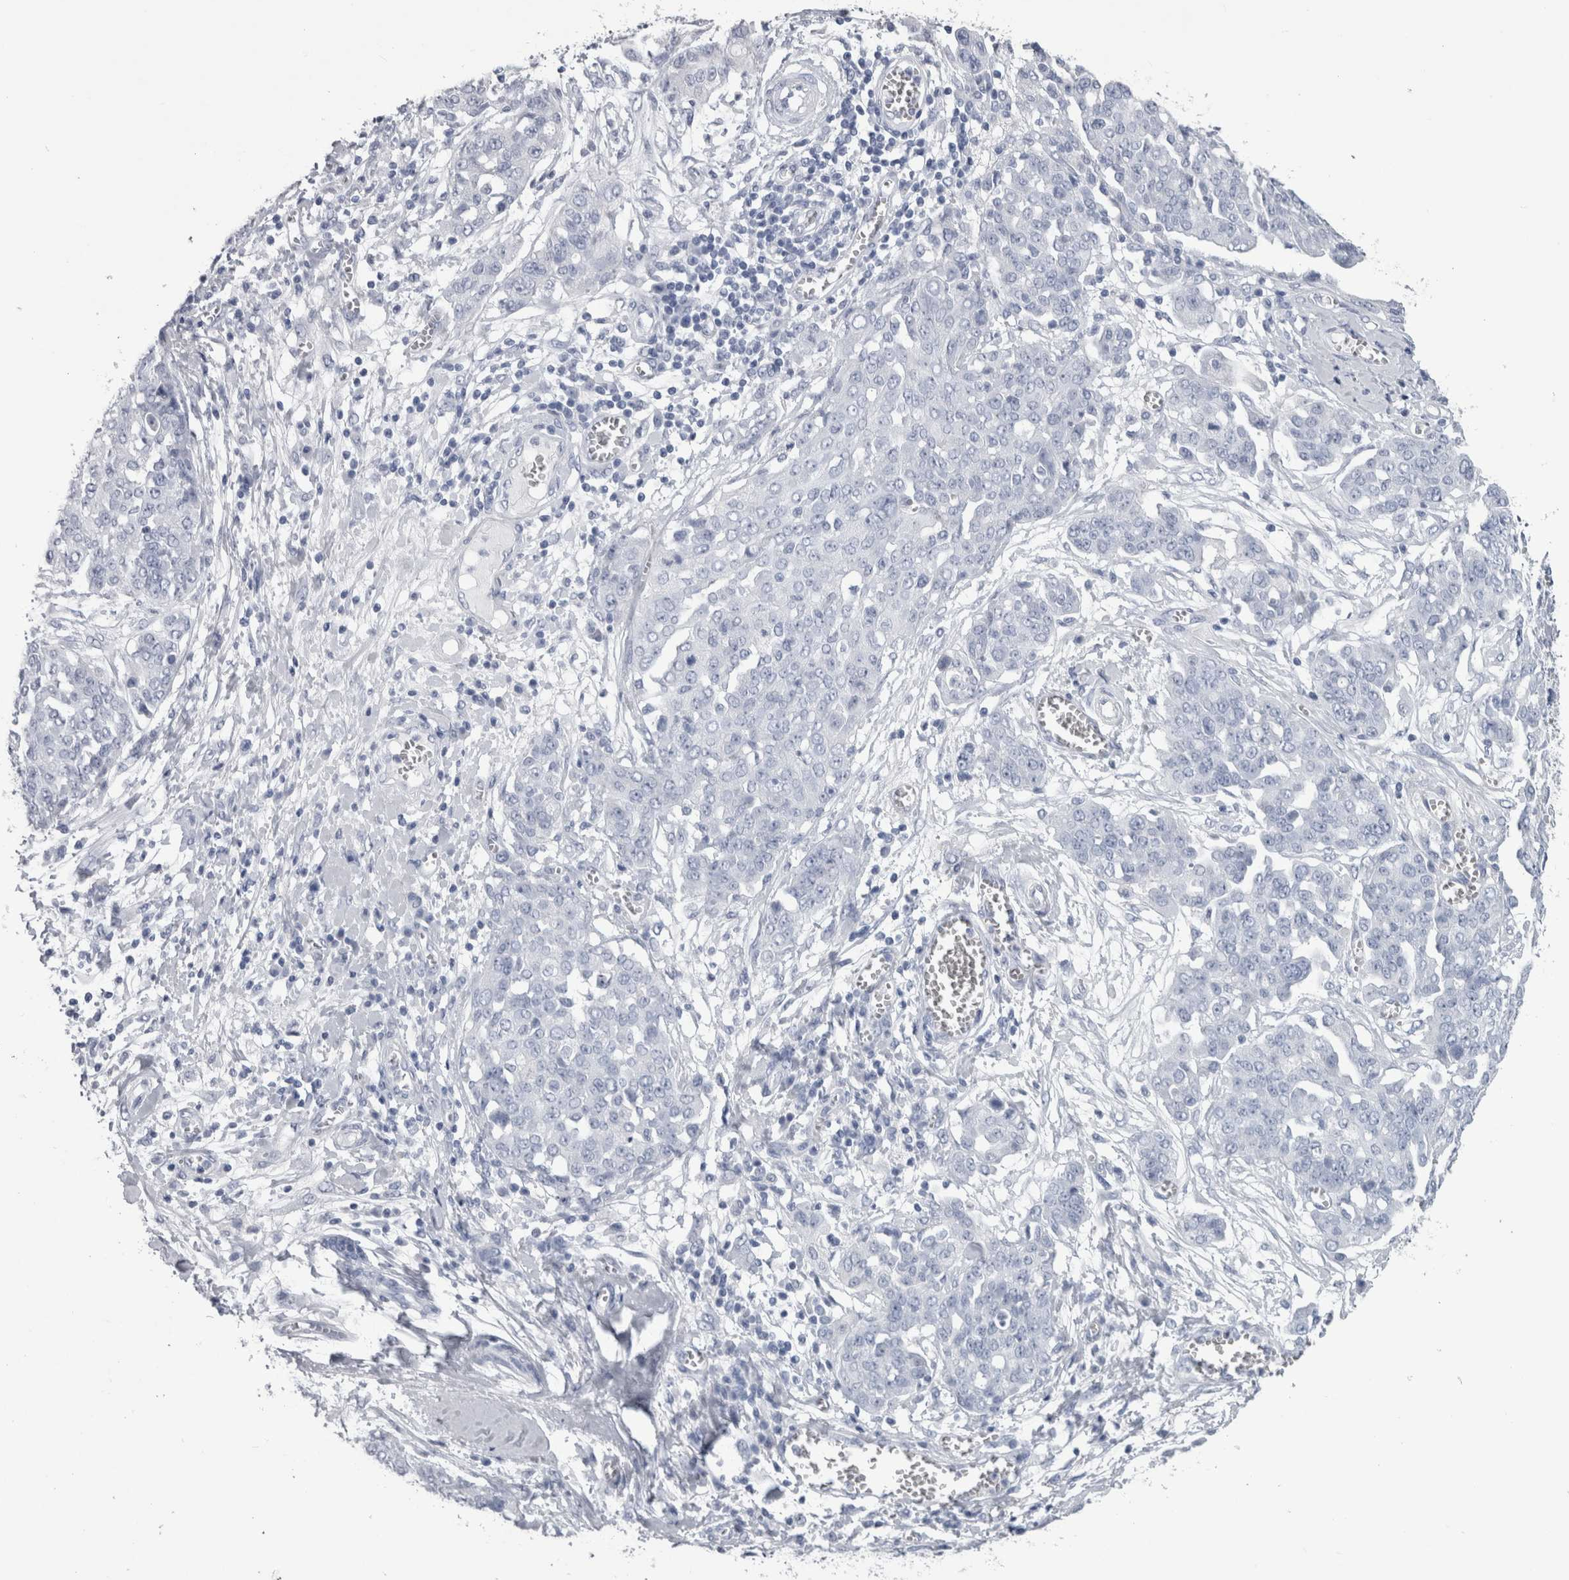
{"staining": {"intensity": "negative", "quantity": "none", "location": "none"}, "tissue": "ovarian cancer", "cell_type": "Tumor cells", "image_type": "cancer", "snomed": [{"axis": "morphology", "description": "Cystadenocarcinoma, serous, NOS"}, {"axis": "topography", "description": "Soft tissue"}, {"axis": "topography", "description": "Ovary"}], "caption": "Immunohistochemistry of human ovarian cancer (serous cystadenocarcinoma) shows no positivity in tumor cells.", "gene": "PTH", "patient": {"sex": "female", "age": 57}}